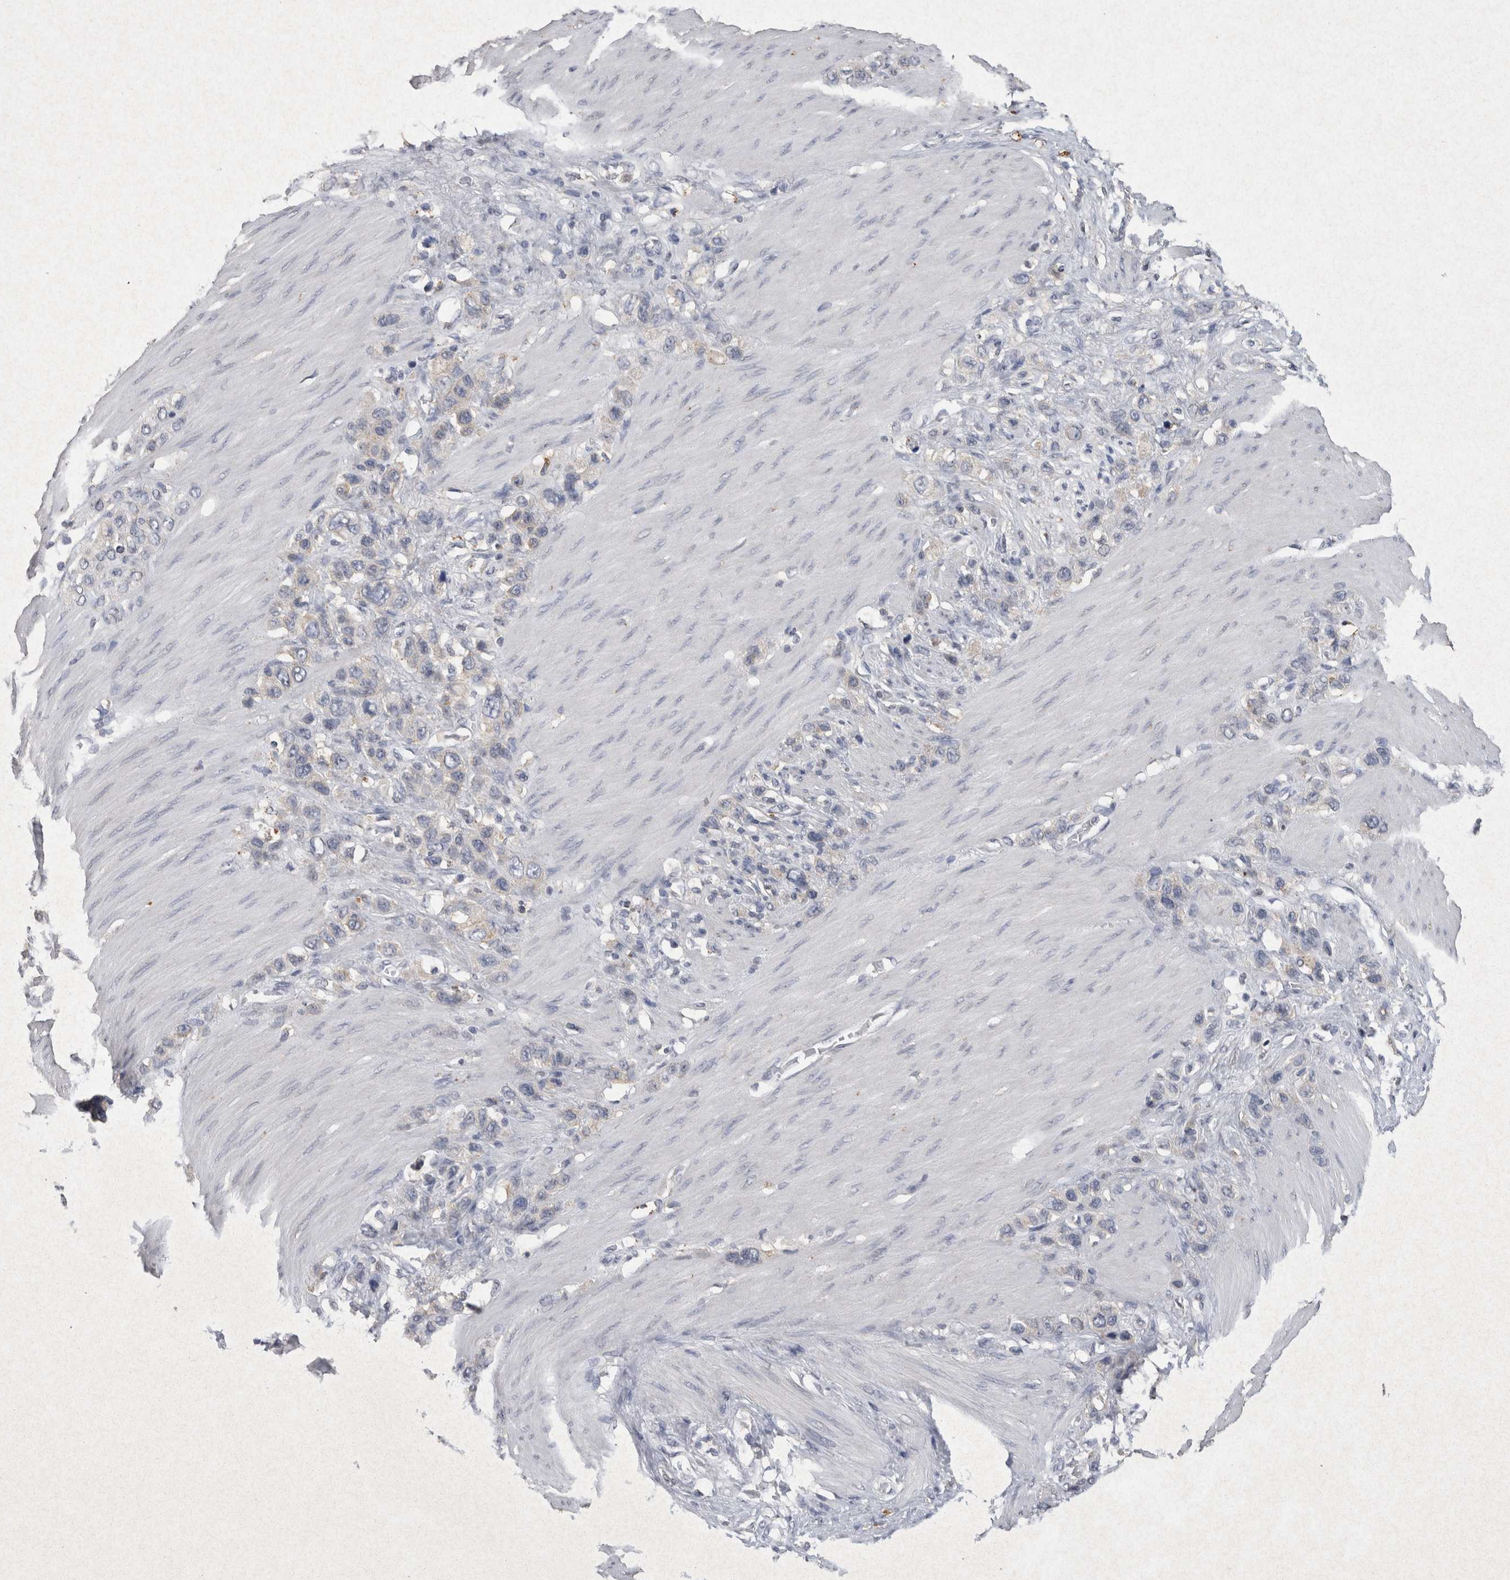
{"staining": {"intensity": "negative", "quantity": "none", "location": "none"}, "tissue": "stomach cancer", "cell_type": "Tumor cells", "image_type": "cancer", "snomed": [{"axis": "morphology", "description": "Adenocarcinoma, NOS"}, {"axis": "morphology", "description": "Adenocarcinoma, High grade"}, {"axis": "topography", "description": "Stomach, upper"}, {"axis": "topography", "description": "Stomach, lower"}], "caption": "This is a image of immunohistochemistry staining of stomach cancer, which shows no positivity in tumor cells. (Stains: DAB (3,3'-diaminobenzidine) immunohistochemistry with hematoxylin counter stain, Microscopy: brightfield microscopy at high magnification).", "gene": "CNTFR", "patient": {"sex": "female", "age": 65}}